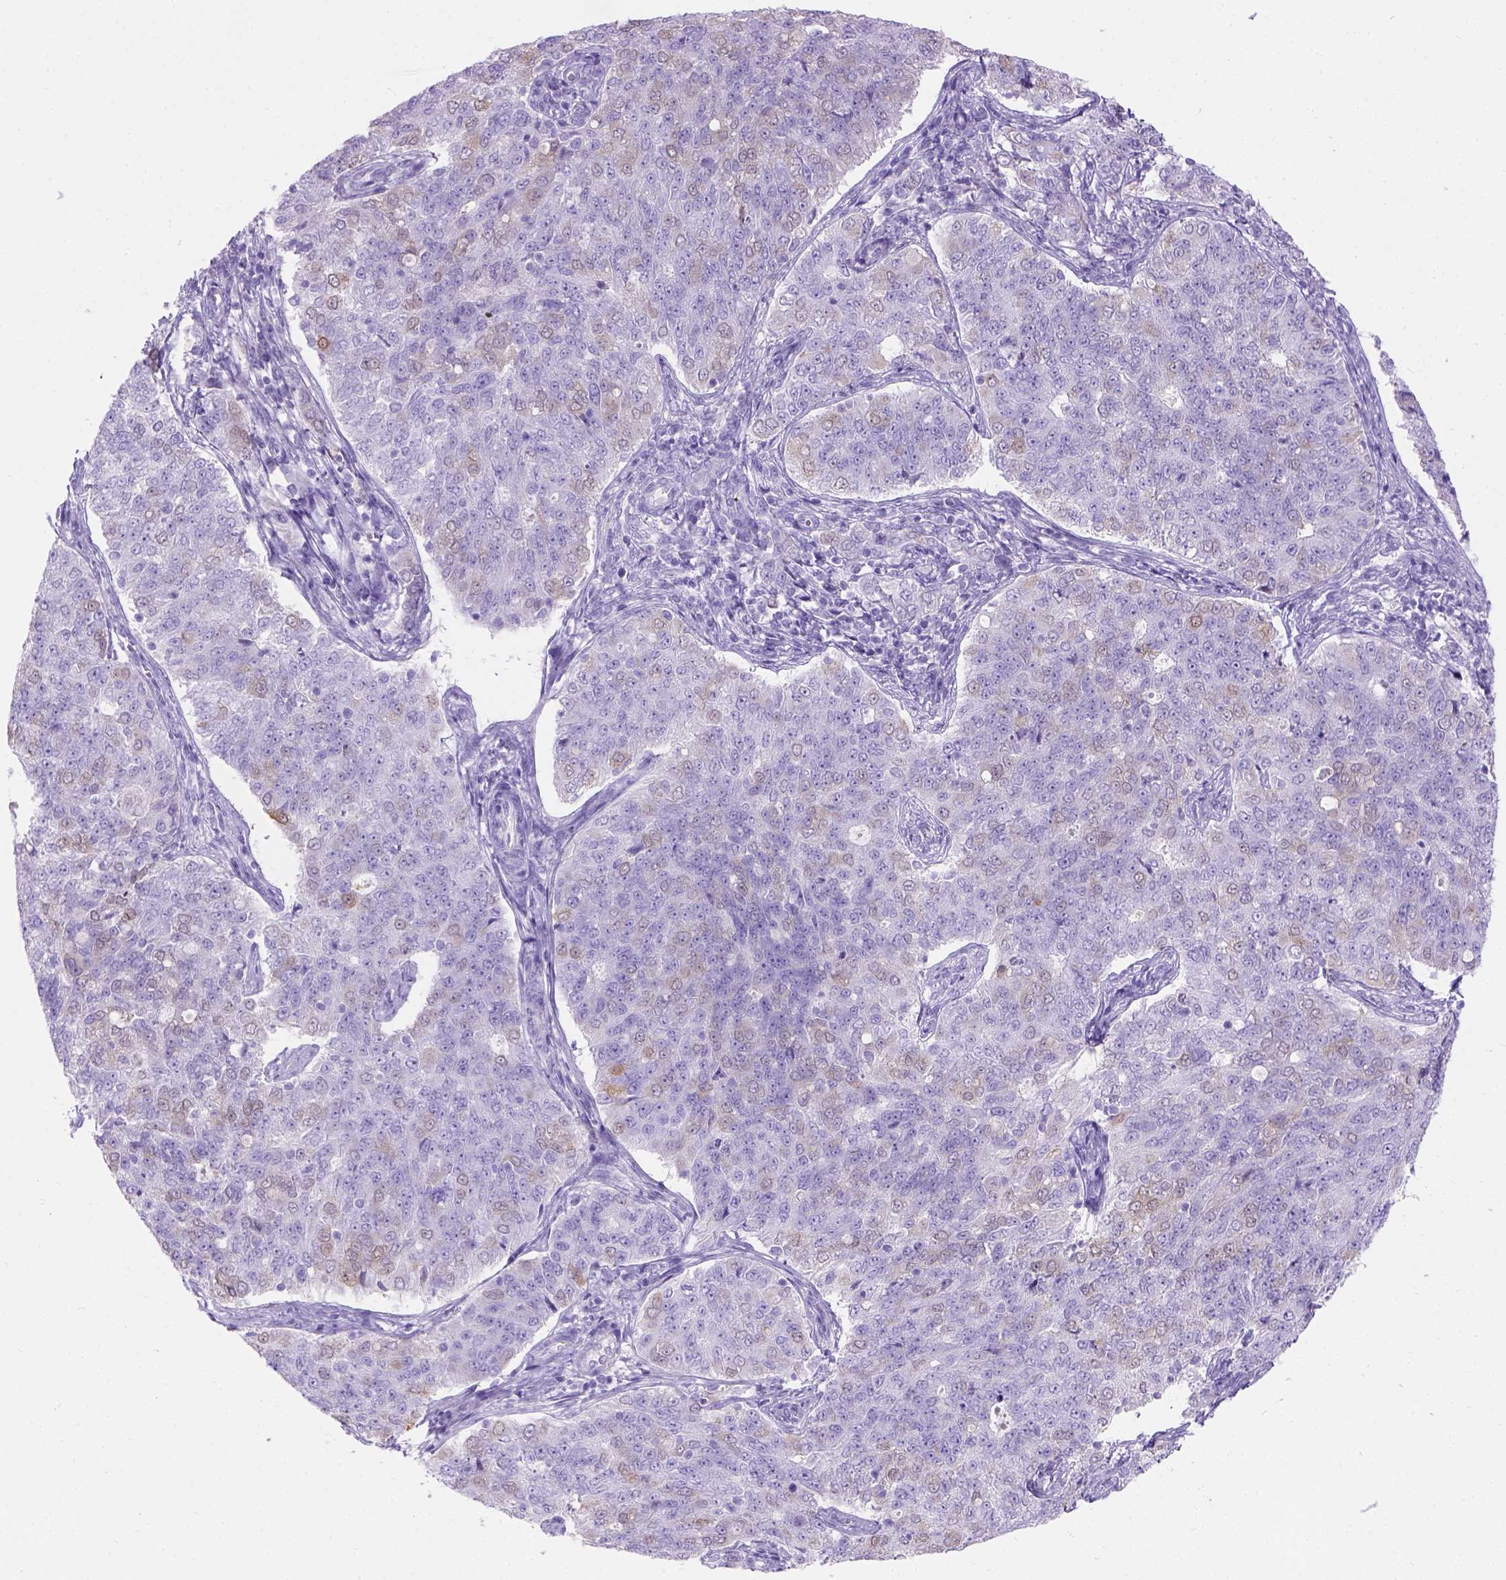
{"staining": {"intensity": "negative", "quantity": "none", "location": "none"}, "tissue": "endometrial cancer", "cell_type": "Tumor cells", "image_type": "cancer", "snomed": [{"axis": "morphology", "description": "Adenocarcinoma, NOS"}, {"axis": "topography", "description": "Endometrium"}], "caption": "Protein analysis of endometrial cancer demonstrates no significant positivity in tumor cells.", "gene": "C7orf57", "patient": {"sex": "female", "age": 43}}